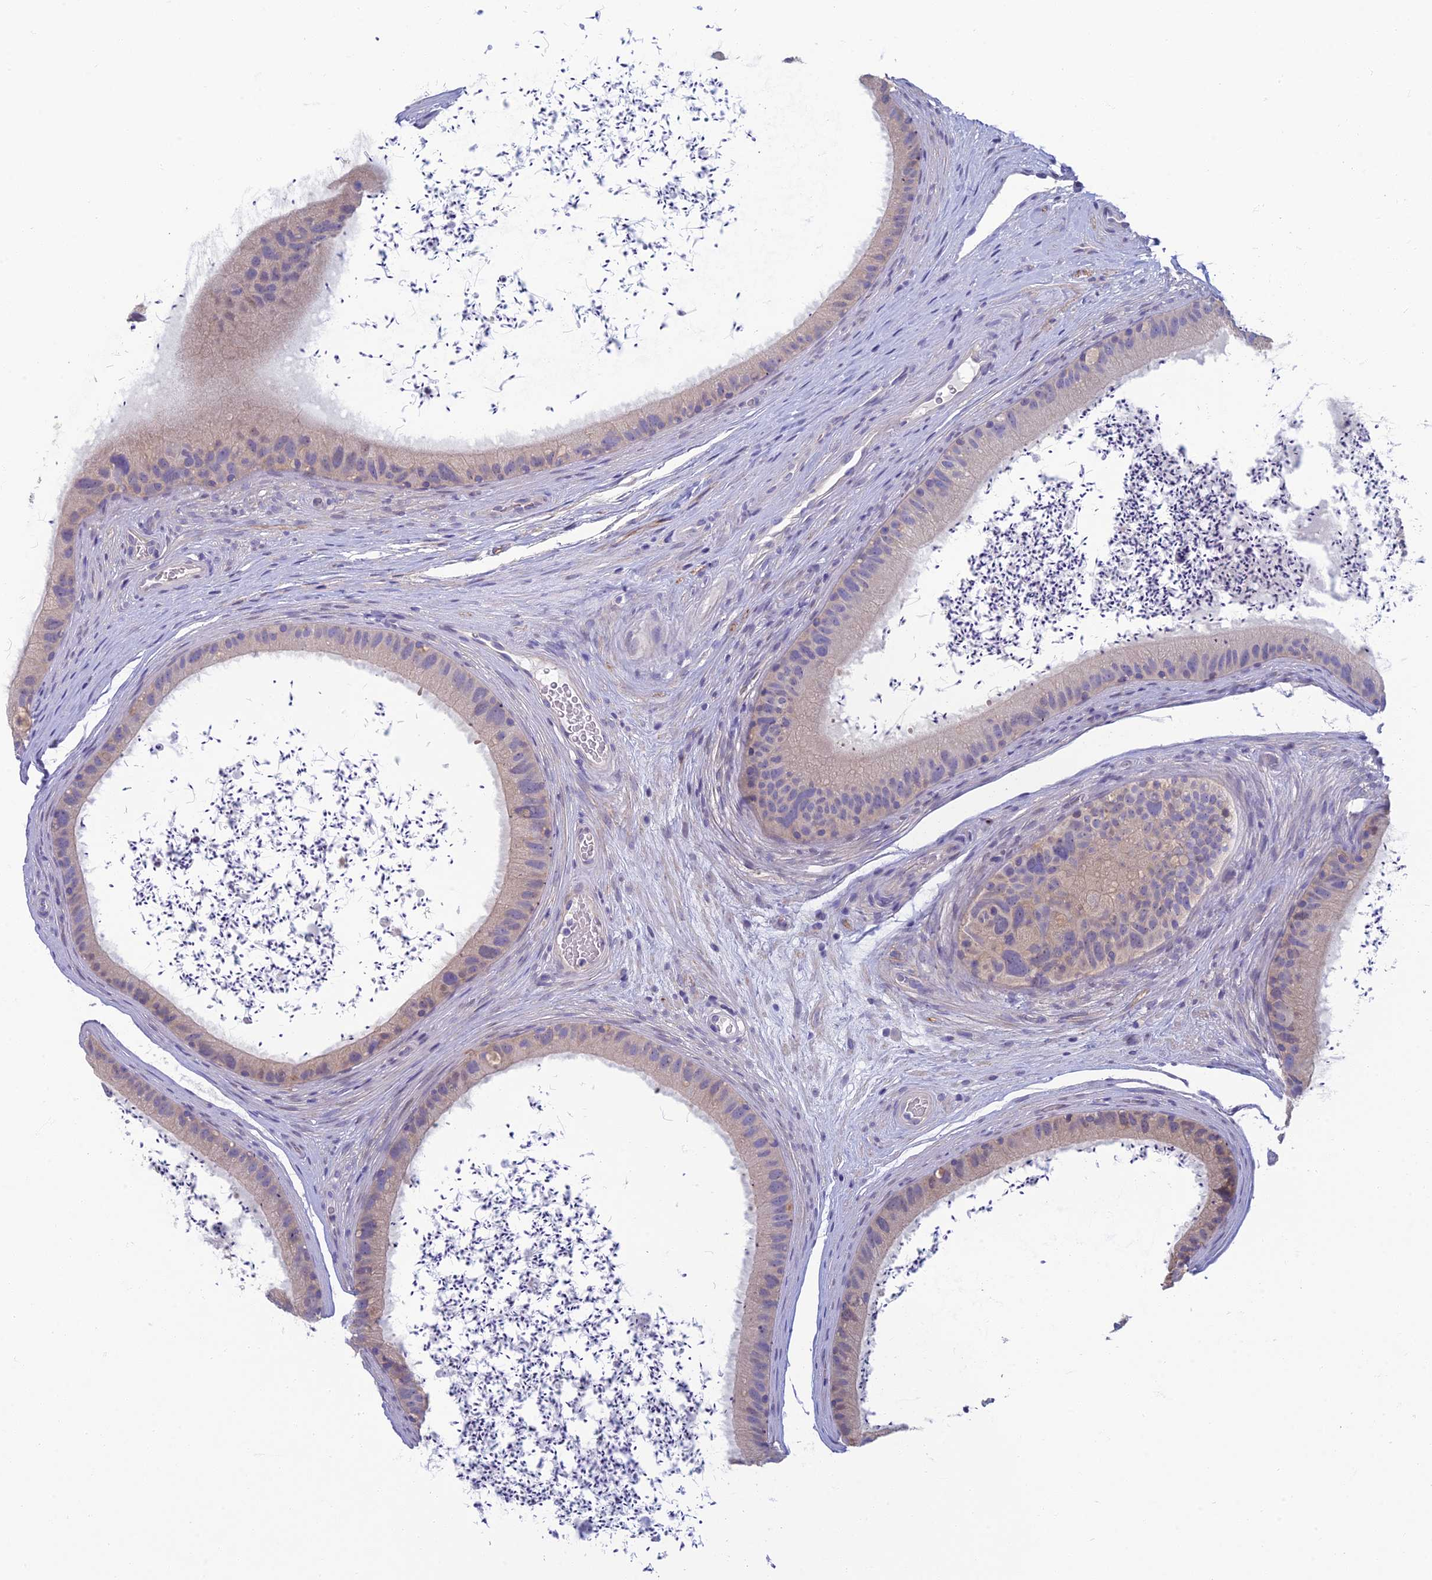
{"staining": {"intensity": "negative", "quantity": "none", "location": "none"}, "tissue": "epididymis", "cell_type": "Glandular cells", "image_type": "normal", "snomed": [{"axis": "morphology", "description": "Normal tissue, NOS"}, {"axis": "topography", "description": "Epididymis, spermatic cord, NOS"}], "caption": "A photomicrograph of epididymis stained for a protein shows no brown staining in glandular cells.", "gene": "NEURL1", "patient": {"sex": "male", "age": 50}}